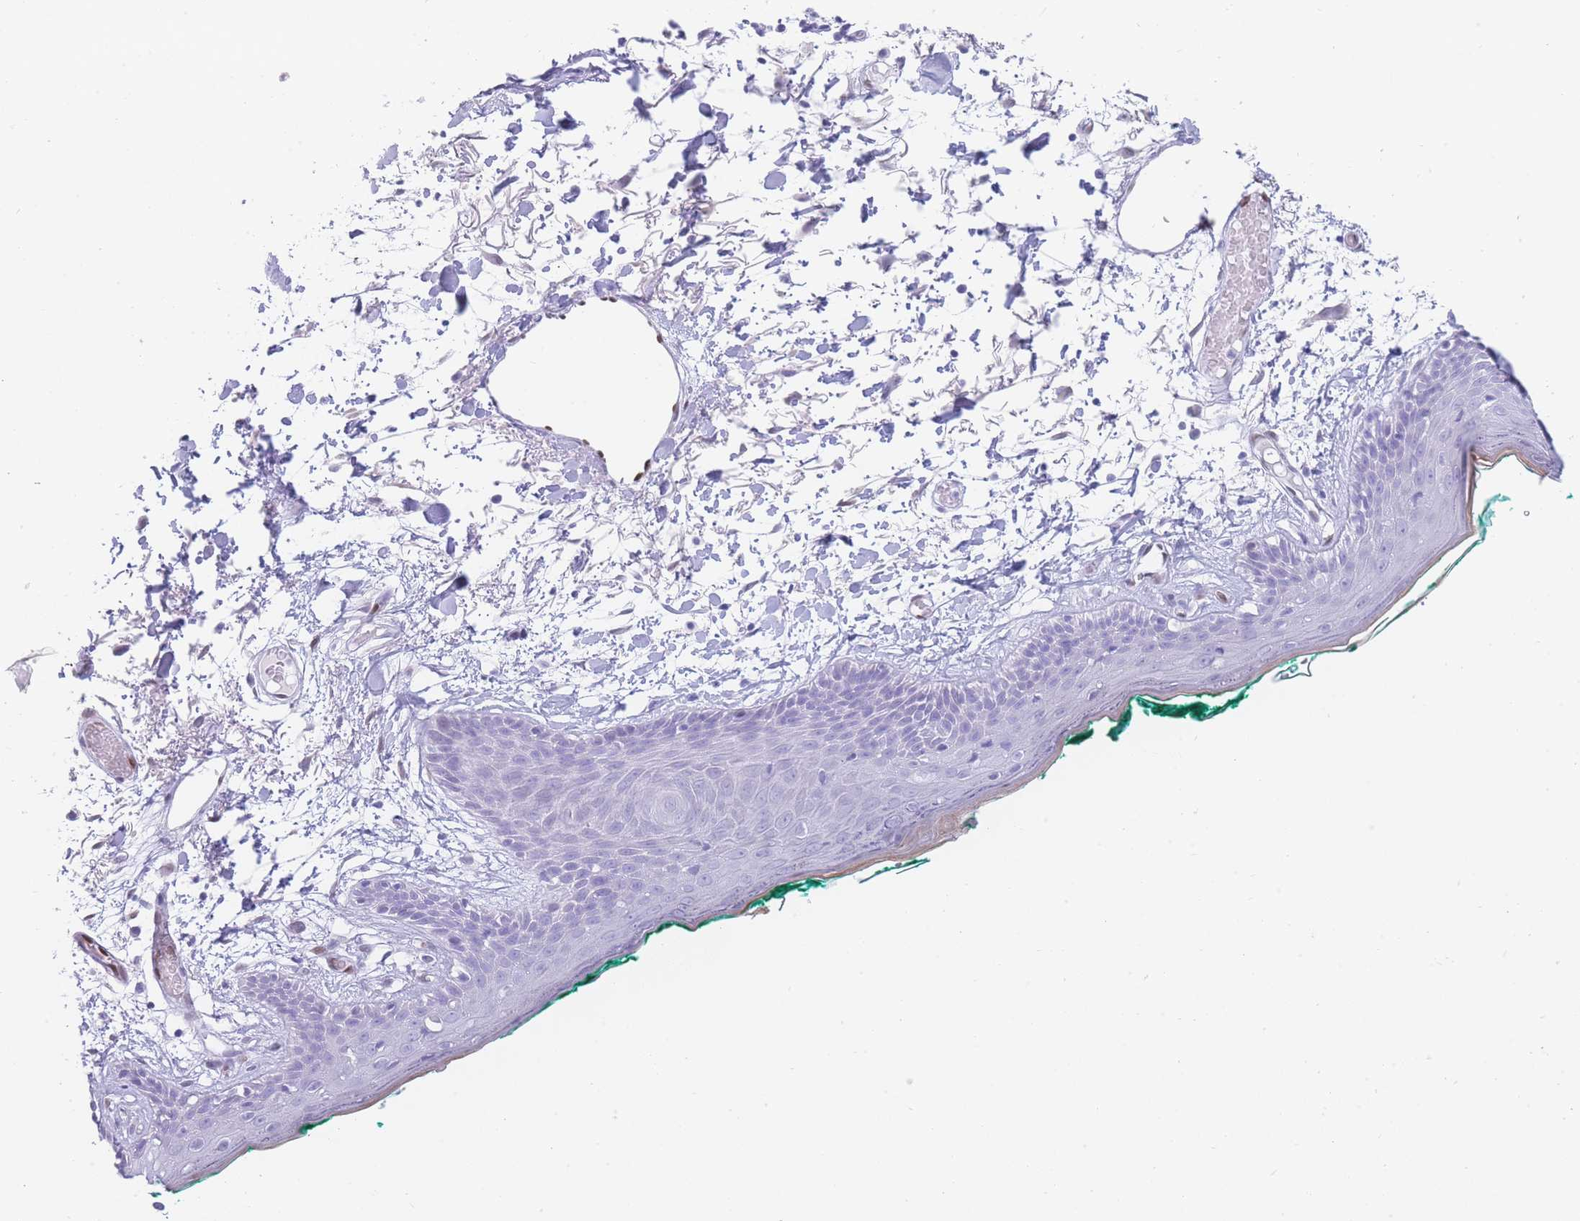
{"staining": {"intensity": "negative", "quantity": "none", "location": "none"}, "tissue": "skin", "cell_type": "Fibroblasts", "image_type": "normal", "snomed": [{"axis": "morphology", "description": "Normal tissue, NOS"}, {"axis": "topography", "description": "Skin"}], "caption": "High power microscopy micrograph of an IHC histopathology image of normal skin, revealing no significant staining in fibroblasts.", "gene": "PSMB5", "patient": {"sex": "male", "age": 79}}